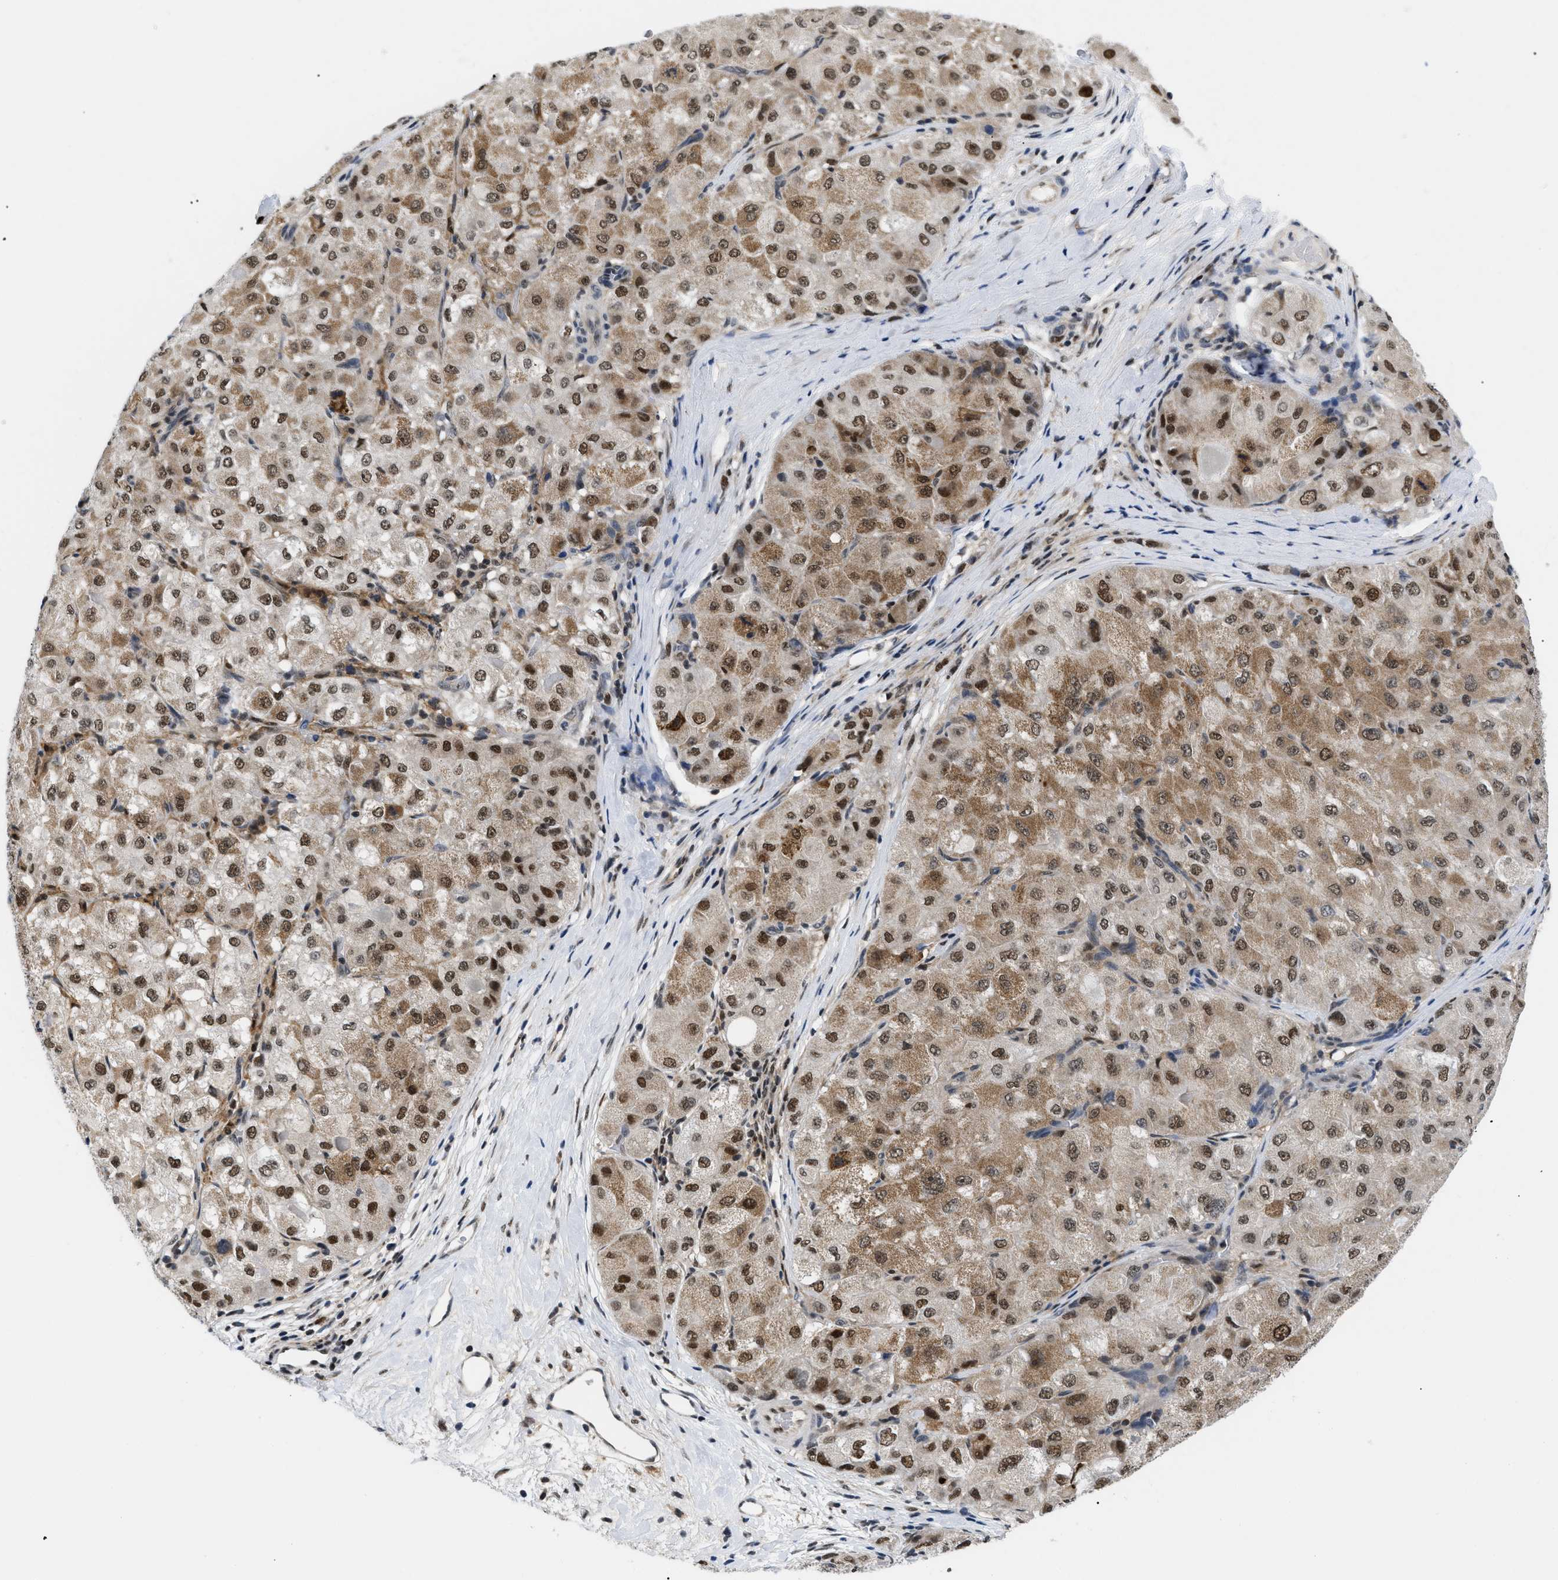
{"staining": {"intensity": "moderate", "quantity": ">75%", "location": "cytoplasmic/membranous,nuclear"}, "tissue": "liver cancer", "cell_type": "Tumor cells", "image_type": "cancer", "snomed": [{"axis": "morphology", "description": "Carcinoma, Hepatocellular, NOS"}, {"axis": "topography", "description": "Liver"}], "caption": "Protein expression analysis of human liver hepatocellular carcinoma reveals moderate cytoplasmic/membranous and nuclear positivity in approximately >75% of tumor cells. The protein is stained brown, and the nuclei are stained in blue (DAB (3,3'-diaminobenzidine) IHC with brightfield microscopy, high magnification).", "gene": "PITHD1", "patient": {"sex": "male", "age": 80}}